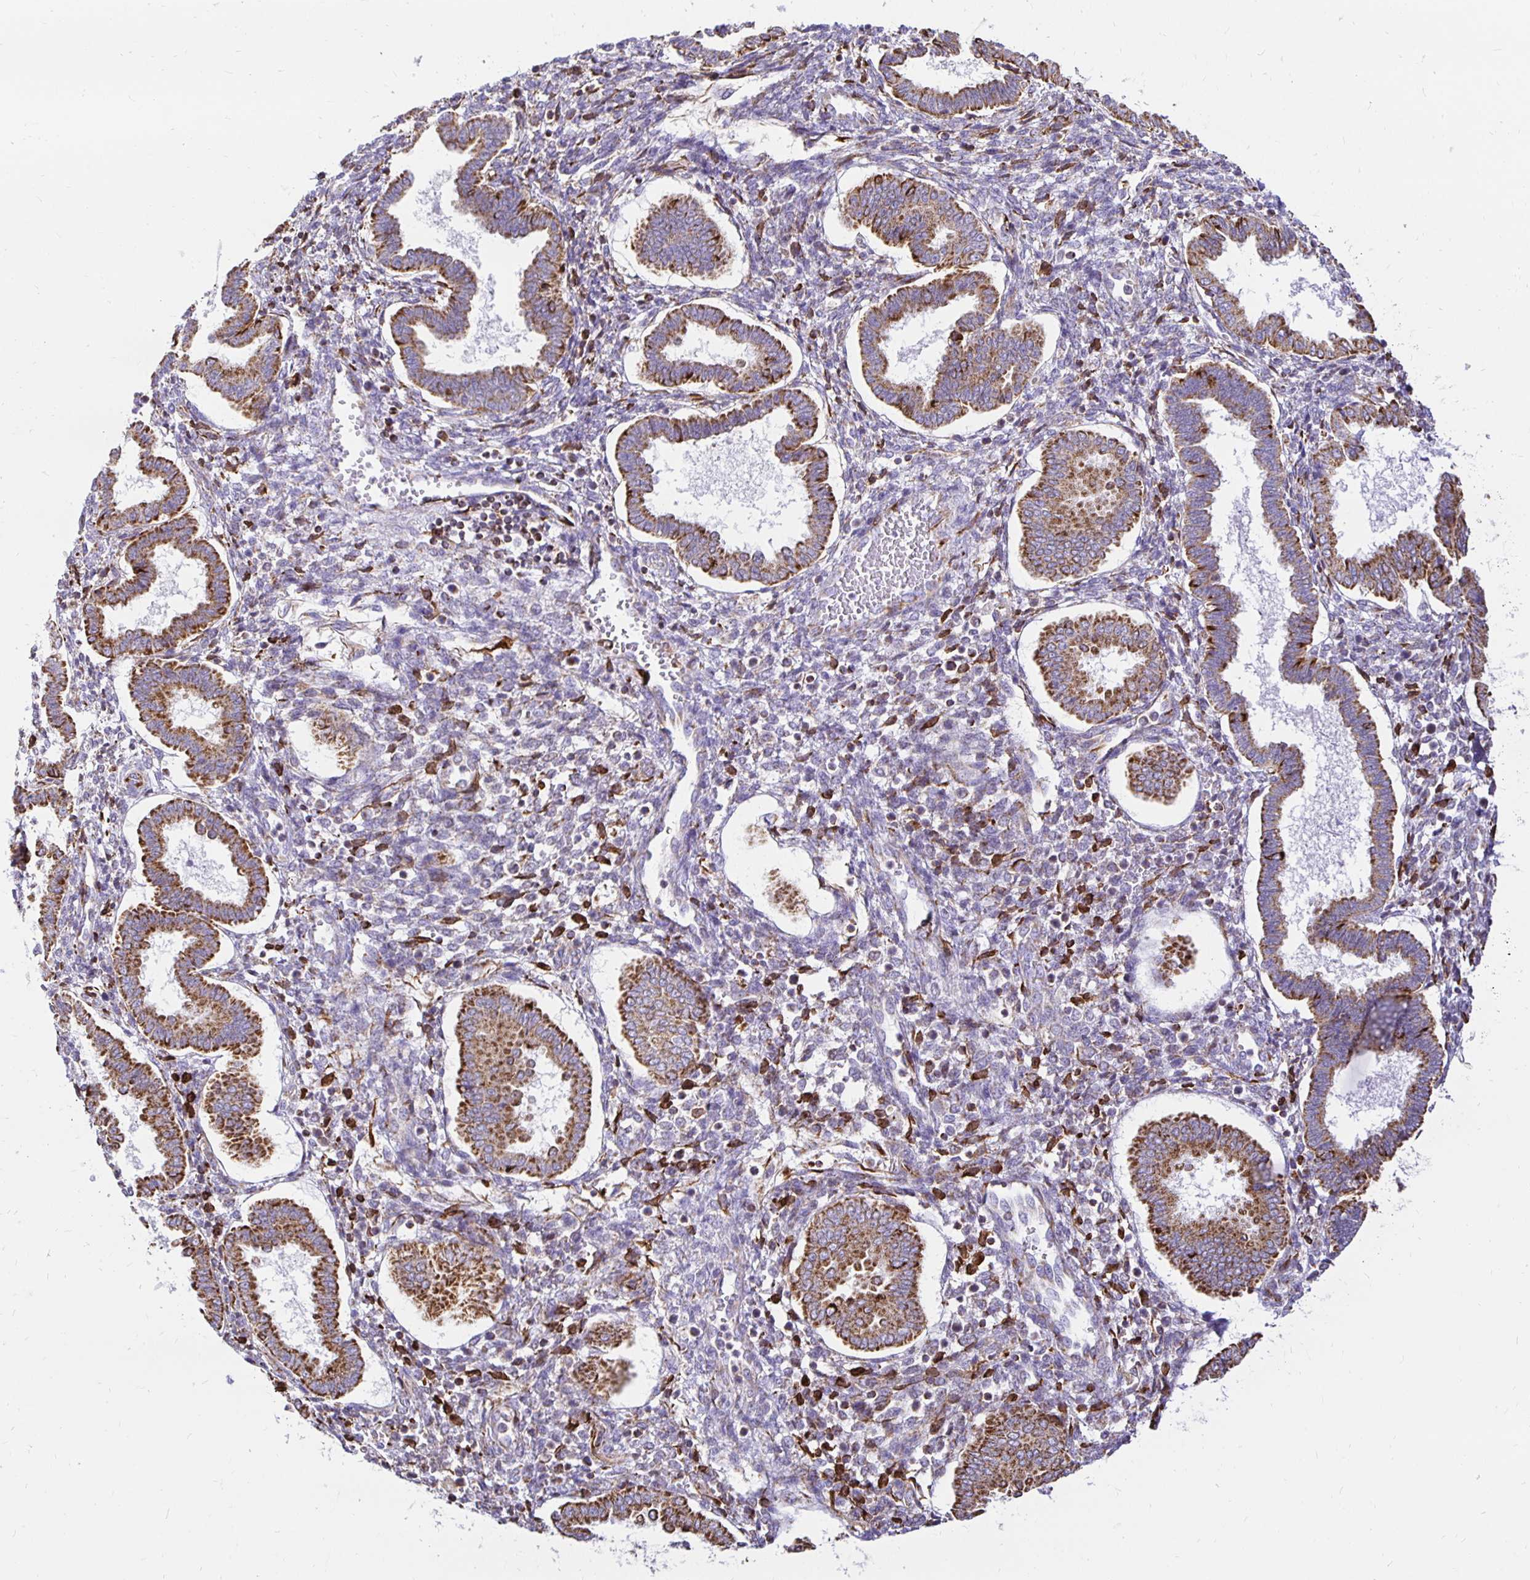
{"staining": {"intensity": "strong", "quantity": "<25%", "location": "cytoplasmic/membranous"}, "tissue": "endometrium", "cell_type": "Cells in endometrial stroma", "image_type": "normal", "snomed": [{"axis": "morphology", "description": "Normal tissue, NOS"}, {"axis": "topography", "description": "Endometrium"}], "caption": "Protein analysis of benign endometrium reveals strong cytoplasmic/membranous staining in about <25% of cells in endometrial stroma.", "gene": "PLAAT2", "patient": {"sex": "female", "age": 24}}